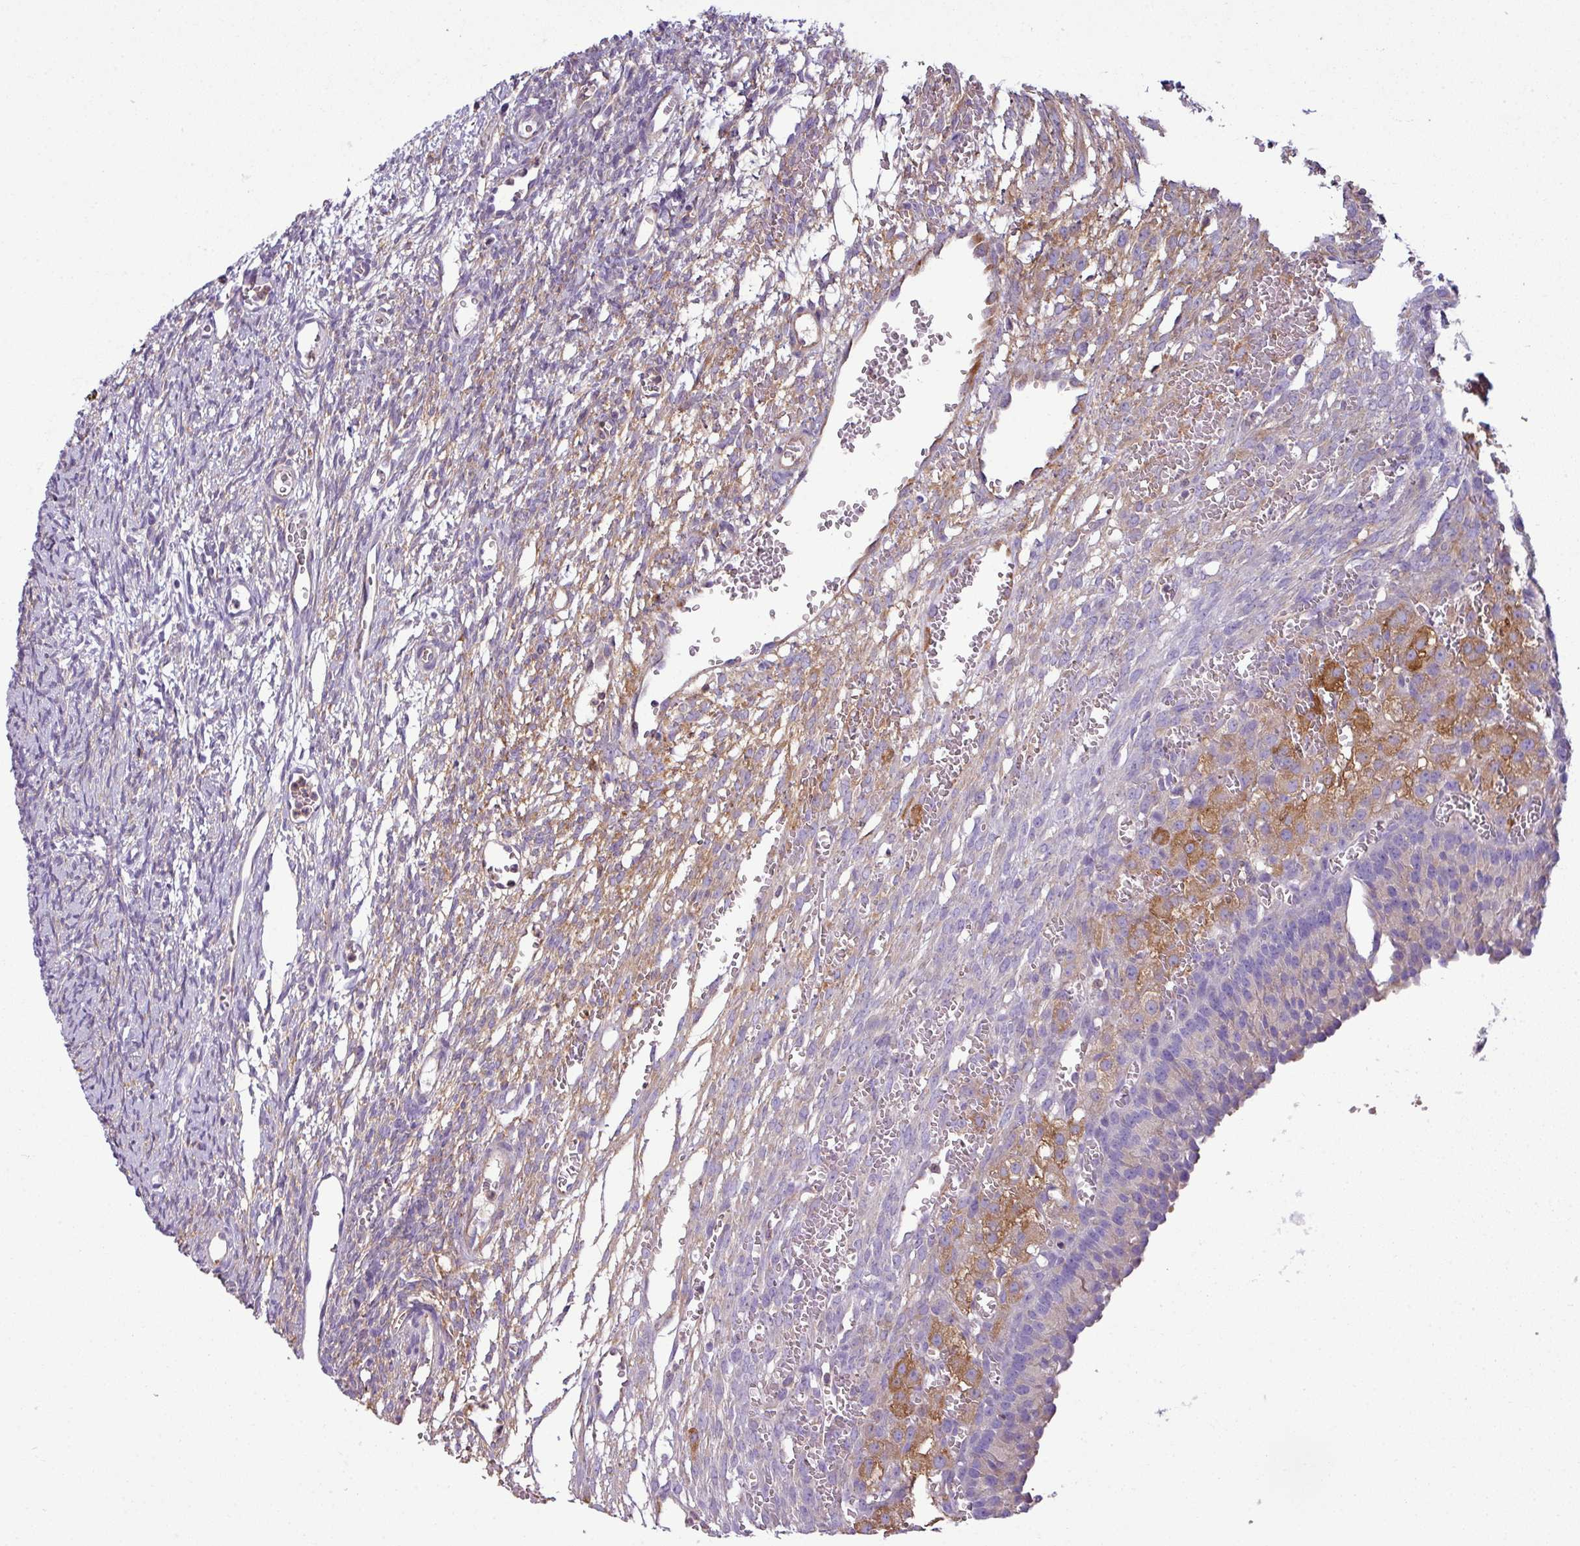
{"staining": {"intensity": "moderate", "quantity": "25%-75%", "location": "cytoplasmic/membranous"}, "tissue": "ovary", "cell_type": "Ovarian stroma cells", "image_type": "normal", "snomed": [{"axis": "morphology", "description": "Normal tissue, NOS"}, {"axis": "topography", "description": "Ovary"}], "caption": "Immunohistochemical staining of benign human ovary displays 25%-75% levels of moderate cytoplasmic/membranous protein staining in approximately 25%-75% of ovarian stroma cells.", "gene": "XNDC1N", "patient": {"sex": "female", "age": 39}}